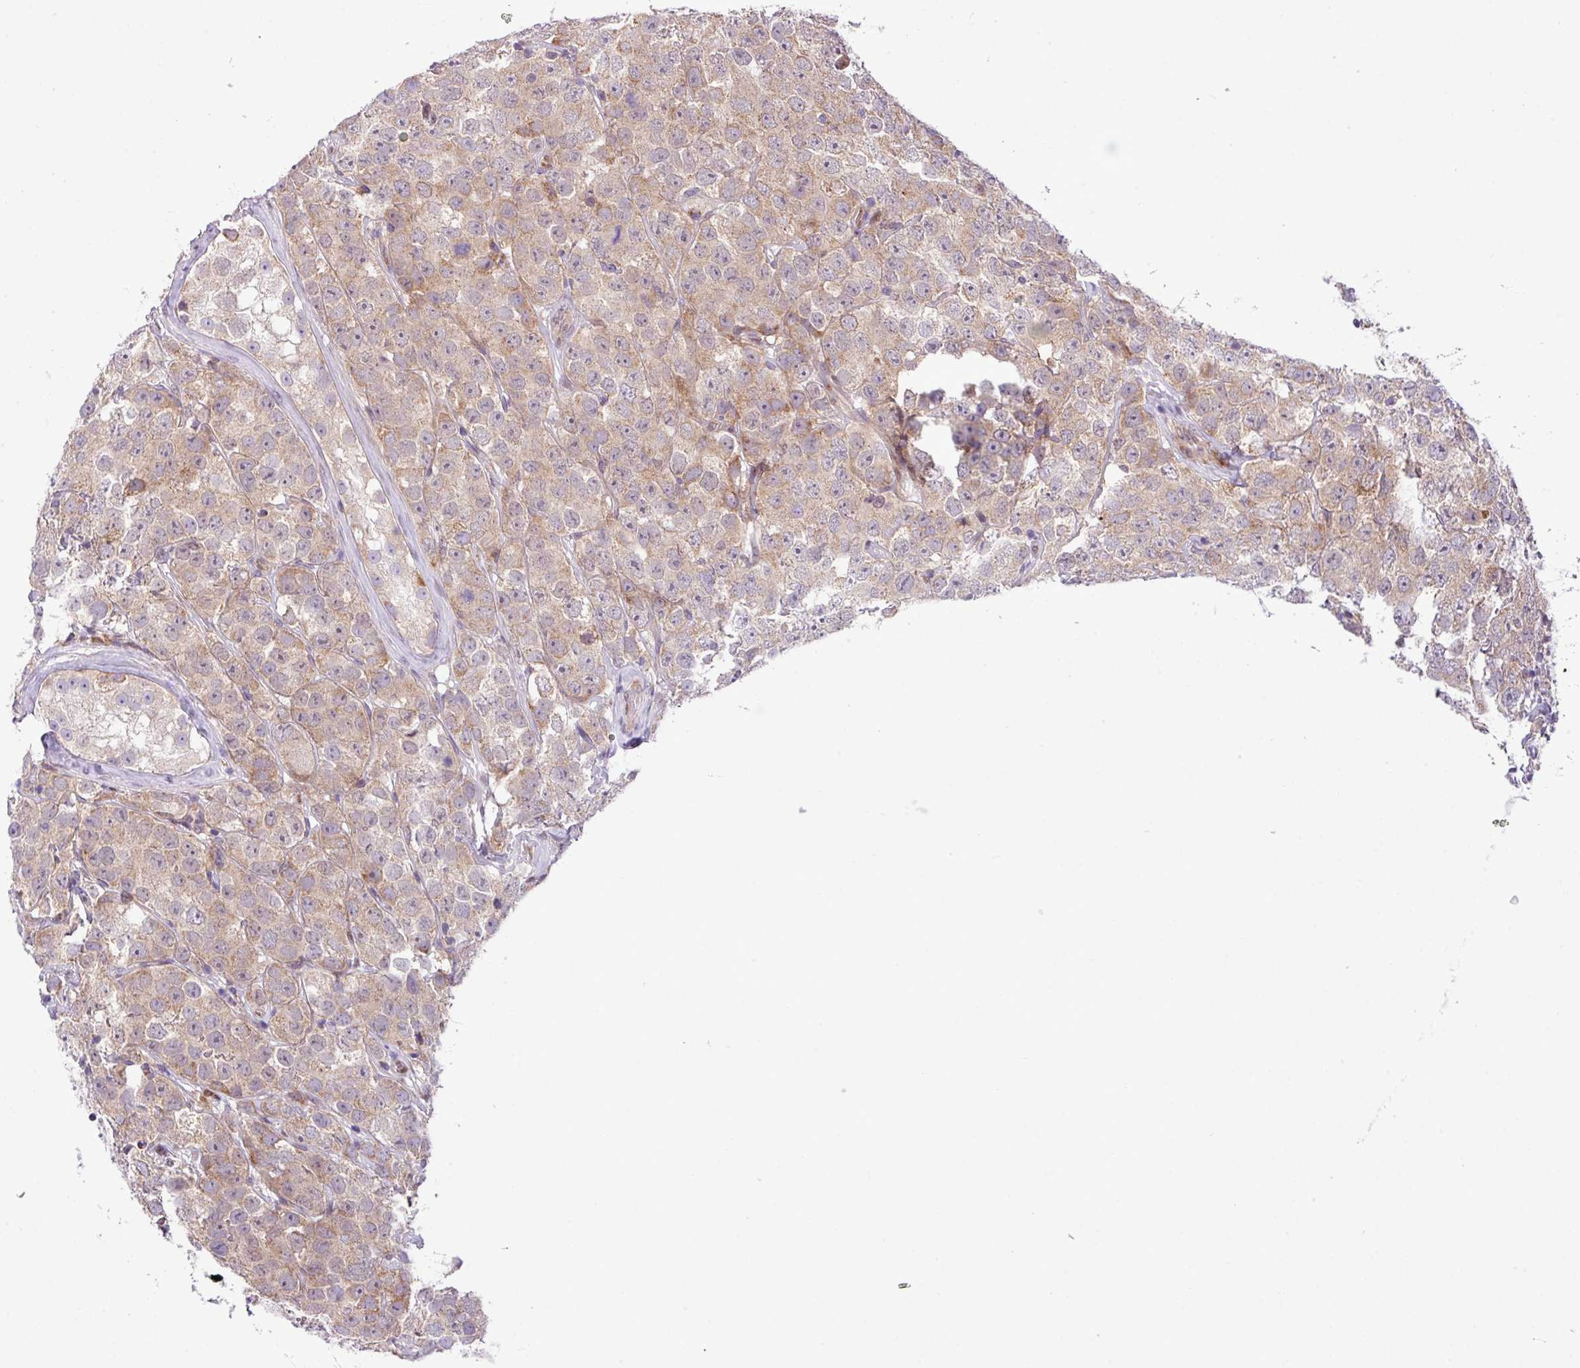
{"staining": {"intensity": "weak", "quantity": ">75%", "location": "cytoplasmic/membranous"}, "tissue": "testis cancer", "cell_type": "Tumor cells", "image_type": "cancer", "snomed": [{"axis": "morphology", "description": "Seminoma, NOS"}, {"axis": "topography", "description": "Testis"}], "caption": "Seminoma (testis) tissue displays weak cytoplasmic/membranous expression in approximately >75% of tumor cells", "gene": "B3GNT9", "patient": {"sex": "male", "age": 28}}